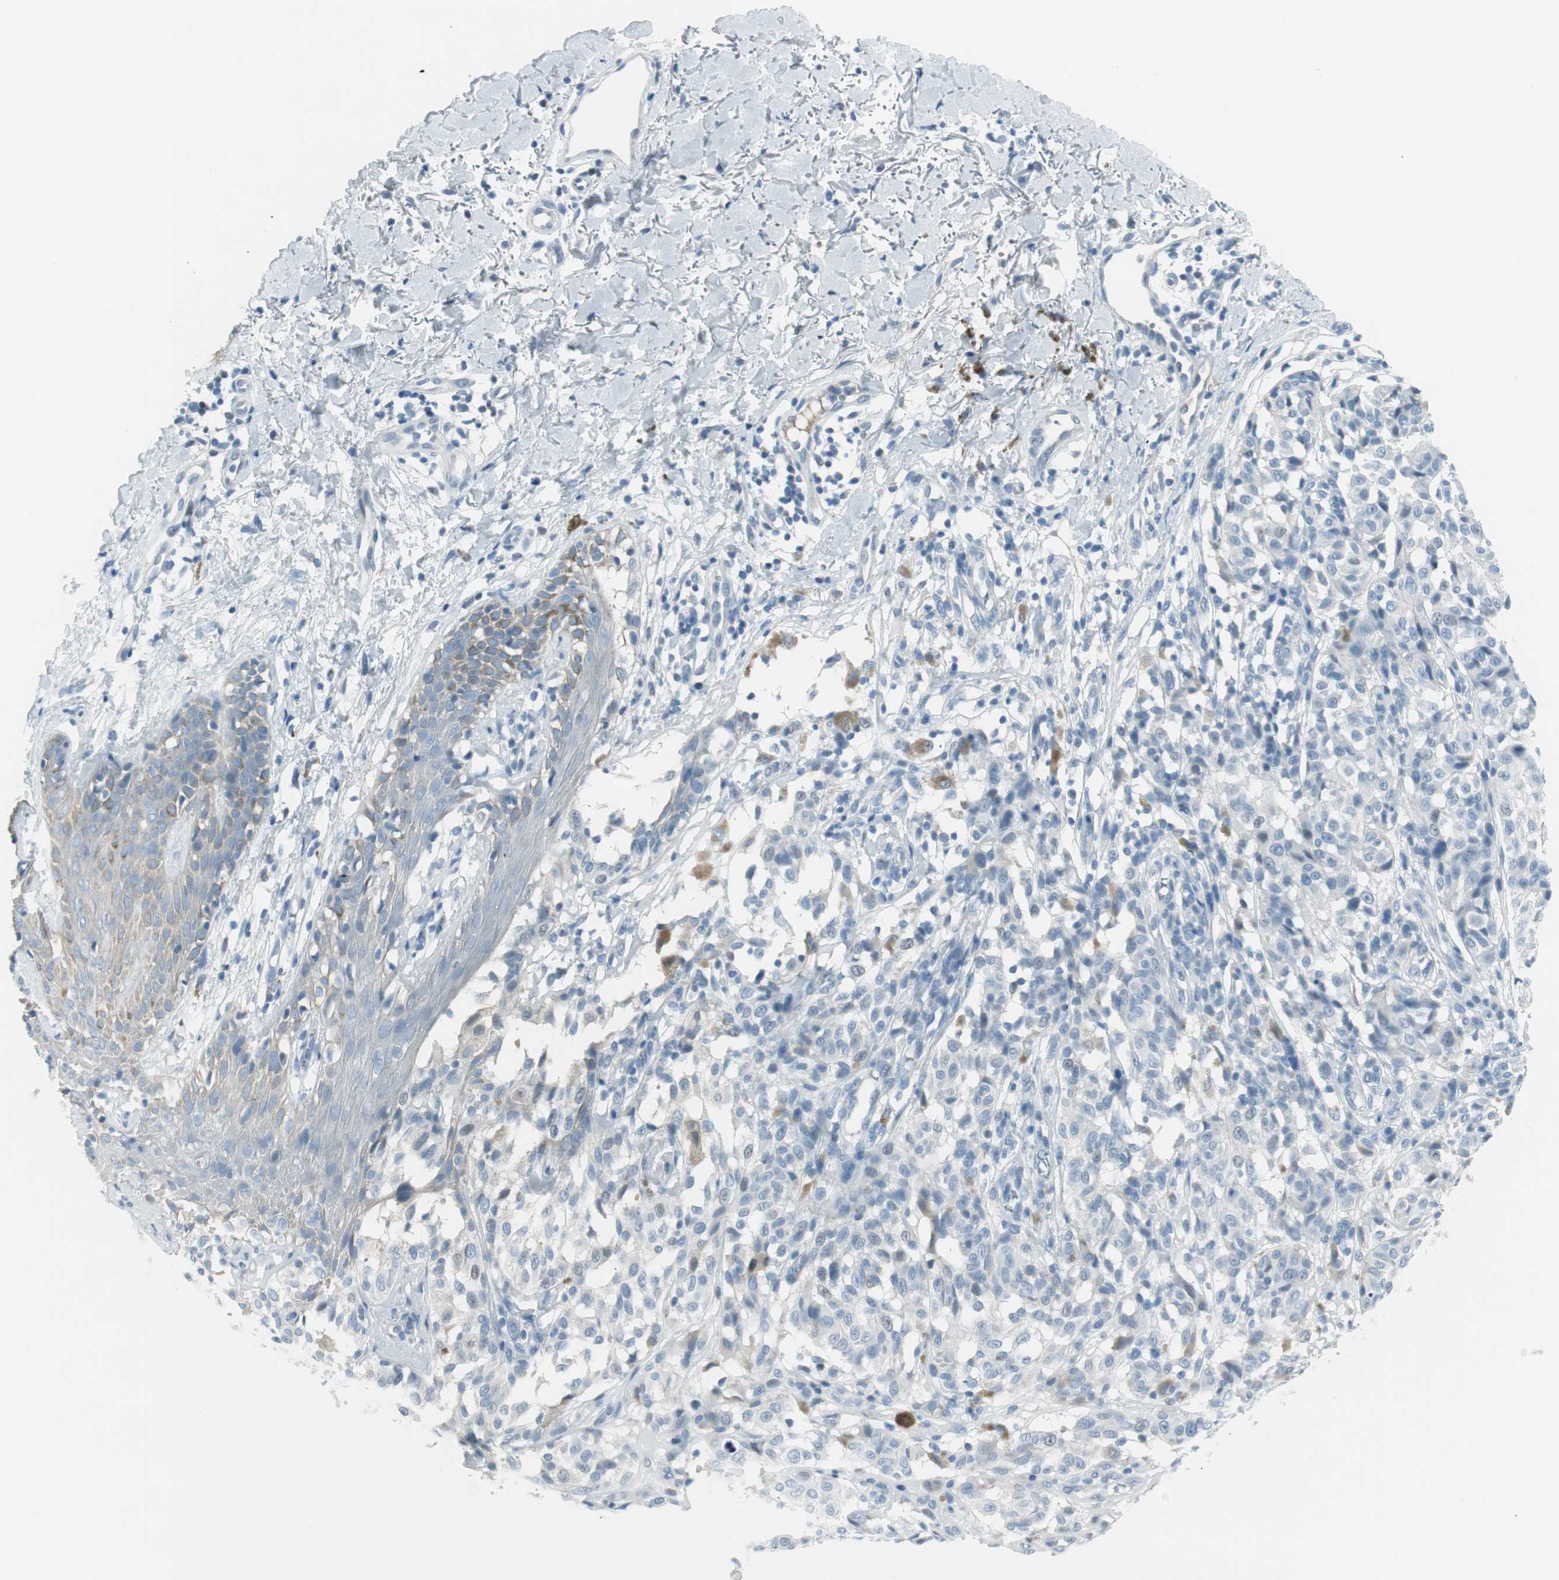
{"staining": {"intensity": "negative", "quantity": "none", "location": "none"}, "tissue": "melanoma", "cell_type": "Tumor cells", "image_type": "cancer", "snomed": [{"axis": "morphology", "description": "Malignant melanoma, NOS"}, {"axis": "topography", "description": "Skin"}], "caption": "A high-resolution image shows immunohistochemistry (IHC) staining of malignant melanoma, which reveals no significant expression in tumor cells.", "gene": "AGR2", "patient": {"sex": "female", "age": 46}}